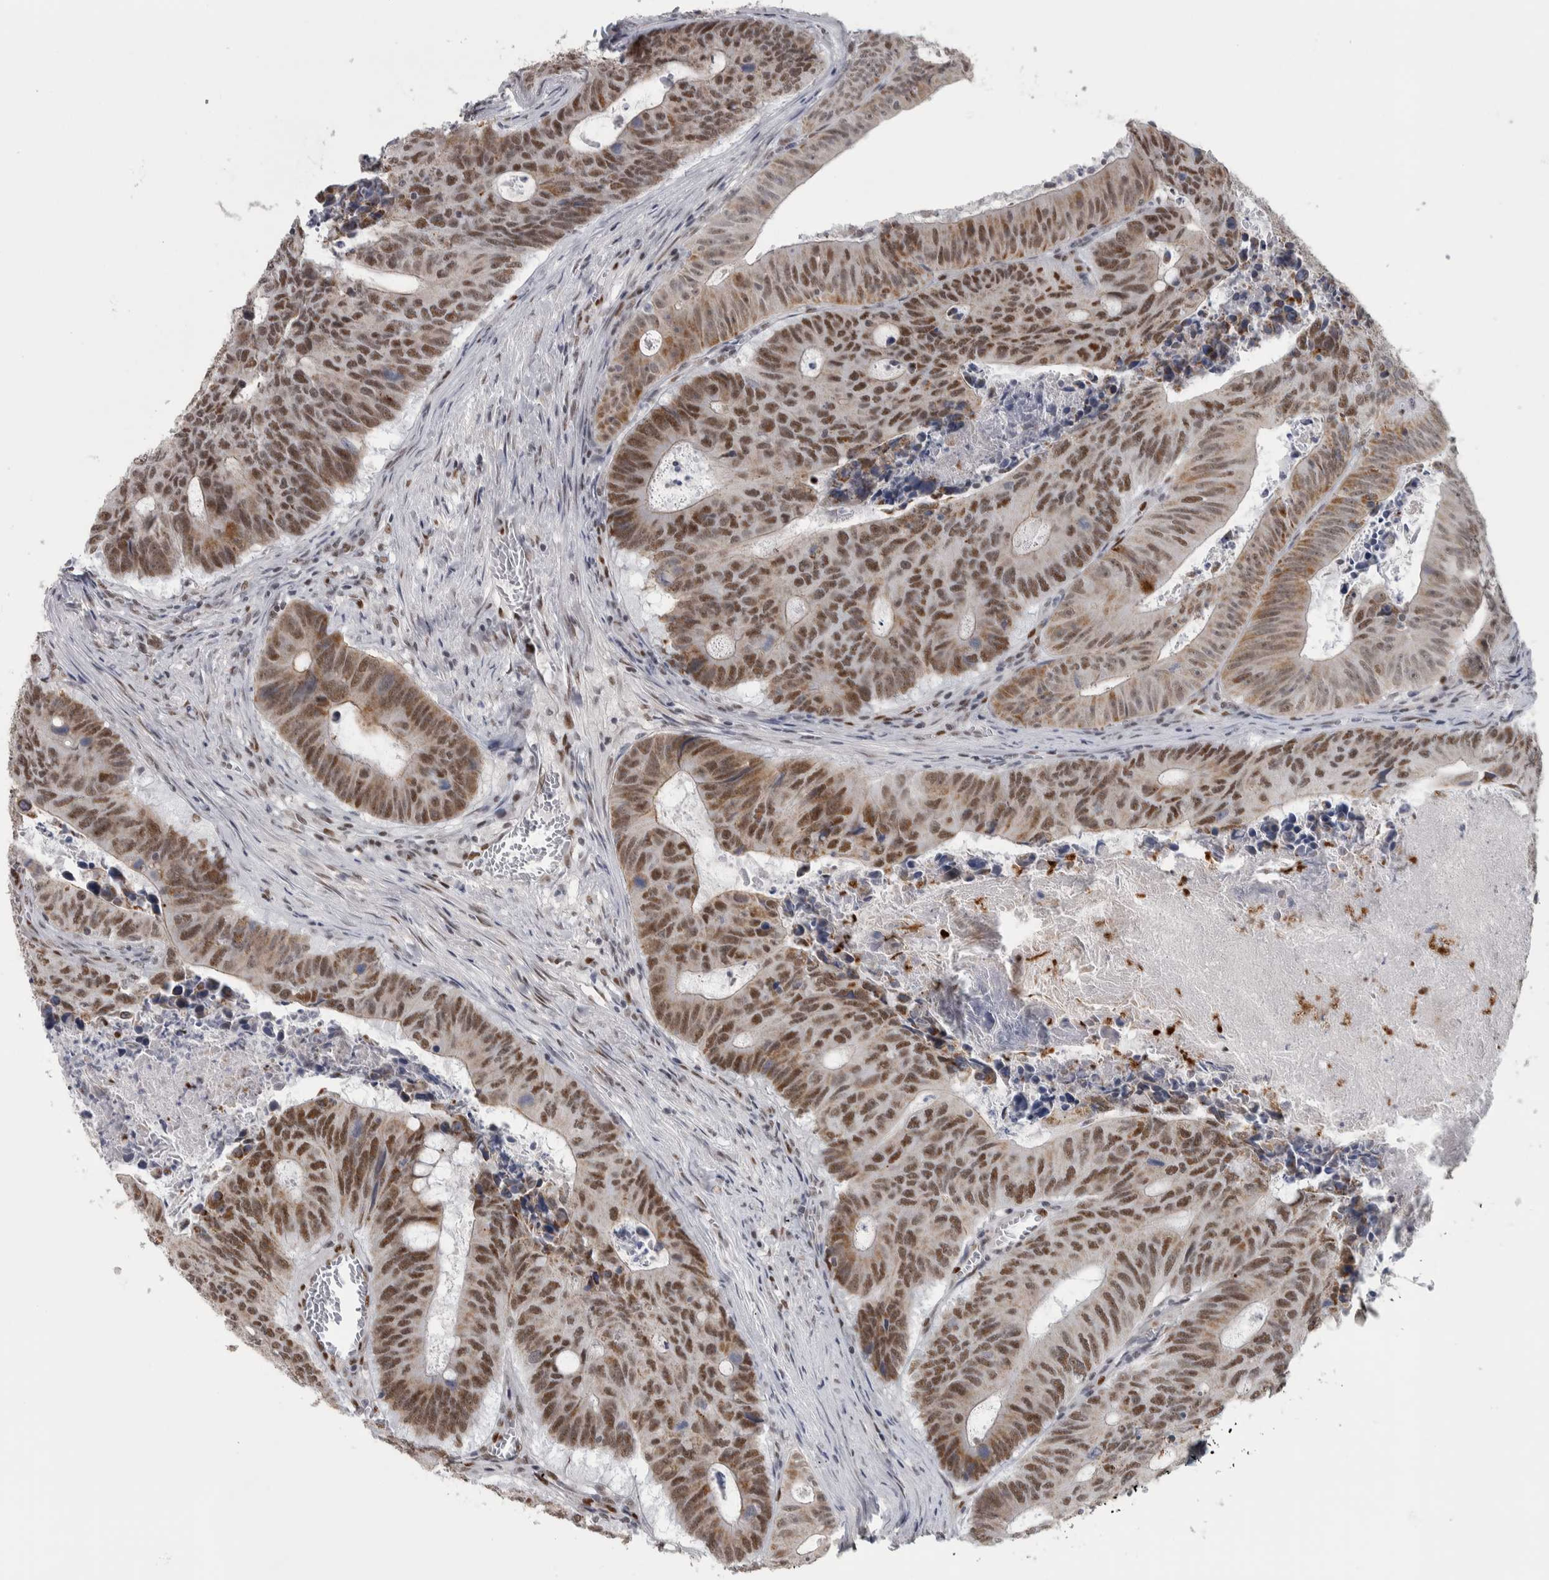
{"staining": {"intensity": "strong", "quantity": ">75%", "location": "cytoplasmic/membranous,nuclear"}, "tissue": "colorectal cancer", "cell_type": "Tumor cells", "image_type": "cancer", "snomed": [{"axis": "morphology", "description": "Adenocarcinoma, NOS"}, {"axis": "topography", "description": "Colon"}], "caption": "Tumor cells show high levels of strong cytoplasmic/membranous and nuclear positivity in about >75% of cells in human colorectal cancer. (Brightfield microscopy of DAB IHC at high magnification).", "gene": "HEXIM2", "patient": {"sex": "male", "age": 87}}